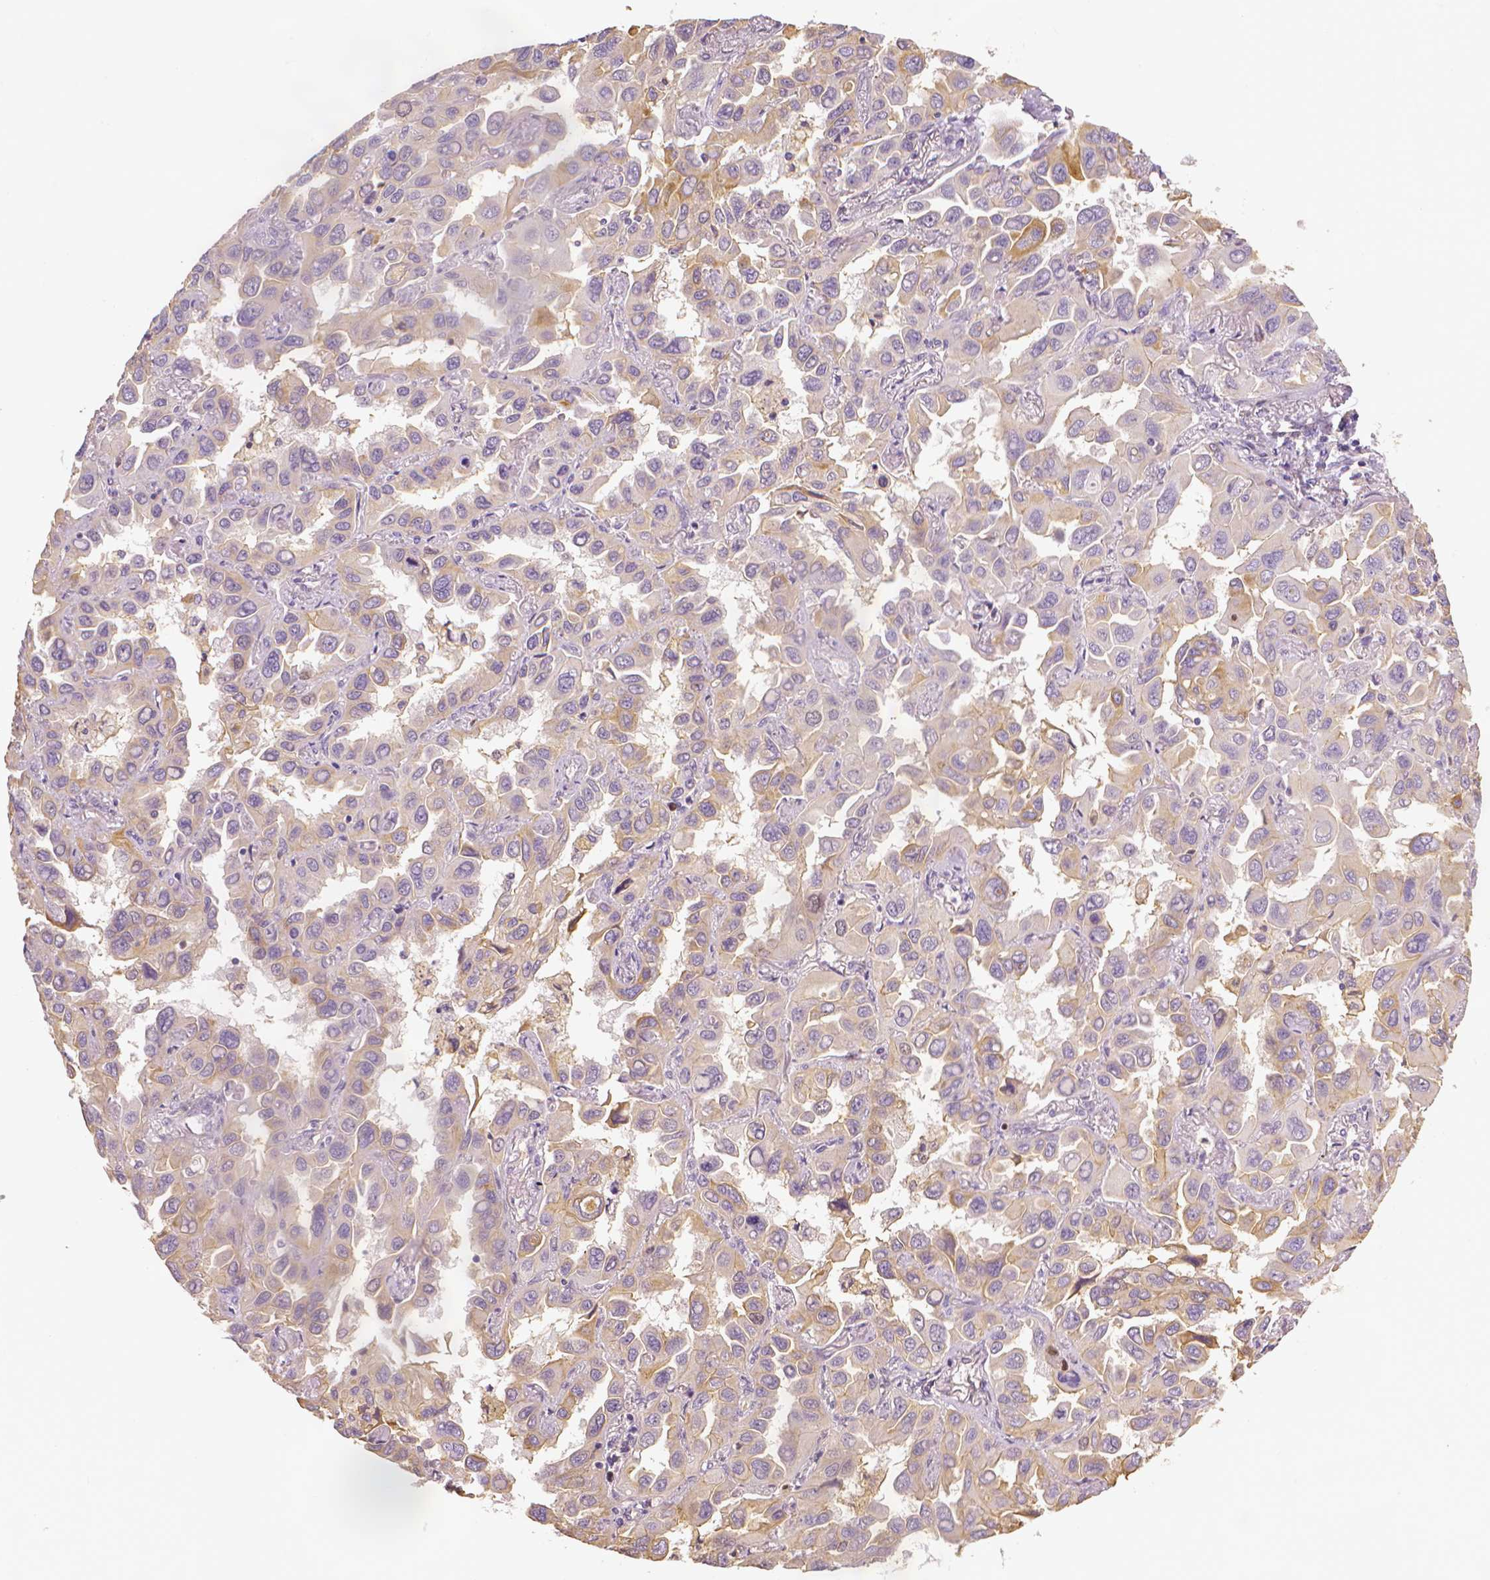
{"staining": {"intensity": "moderate", "quantity": "25%-75%", "location": "cytoplasmic/membranous"}, "tissue": "lung cancer", "cell_type": "Tumor cells", "image_type": "cancer", "snomed": [{"axis": "morphology", "description": "Adenocarcinoma, NOS"}, {"axis": "topography", "description": "Lung"}], "caption": "Immunohistochemical staining of human lung cancer (adenocarcinoma) reveals medium levels of moderate cytoplasmic/membranous protein staining in approximately 25%-75% of tumor cells. (DAB IHC, brown staining for protein, blue staining for nuclei).", "gene": "MKI67", "patient": {"sex": "male", "age": 64}}